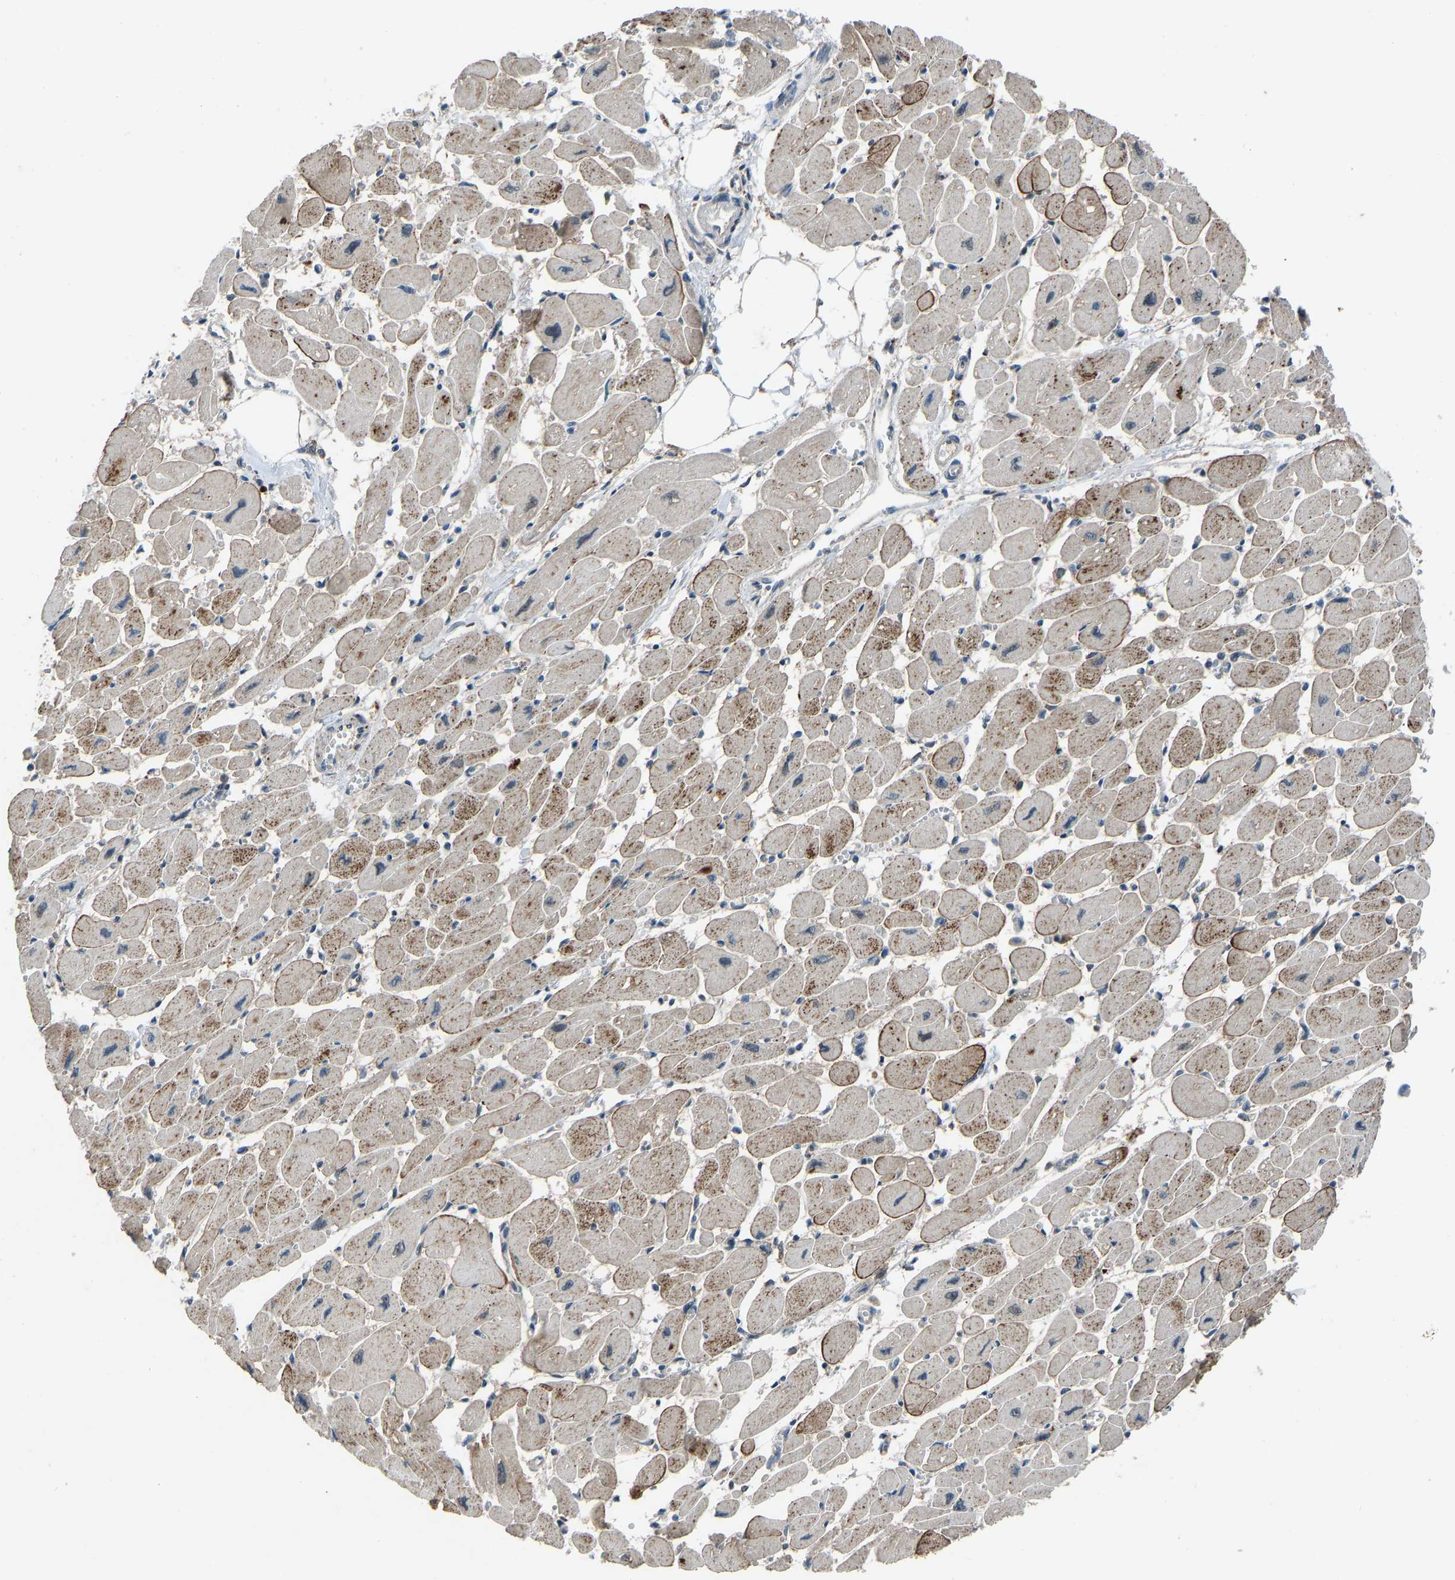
{"staining": {"intensity": "moderate", "quantity": "25%-75%", "location": "nuclear"}, "tissue": "heart muscle", "cell_type": "Cardiomyocytes", "image_type": "normal", "snomed": [{"axis": "morphology", "description": "Normal tissue, NOS"}, {"axis": "topography", "description": "Heart"}], "caption": "A brown stain labels moderate nuclear expression of a protein in cardiomyocytes of benign human heart muscle.", "gene": "SLC43A1", "patient": {"sex": "female", "age": 54}}